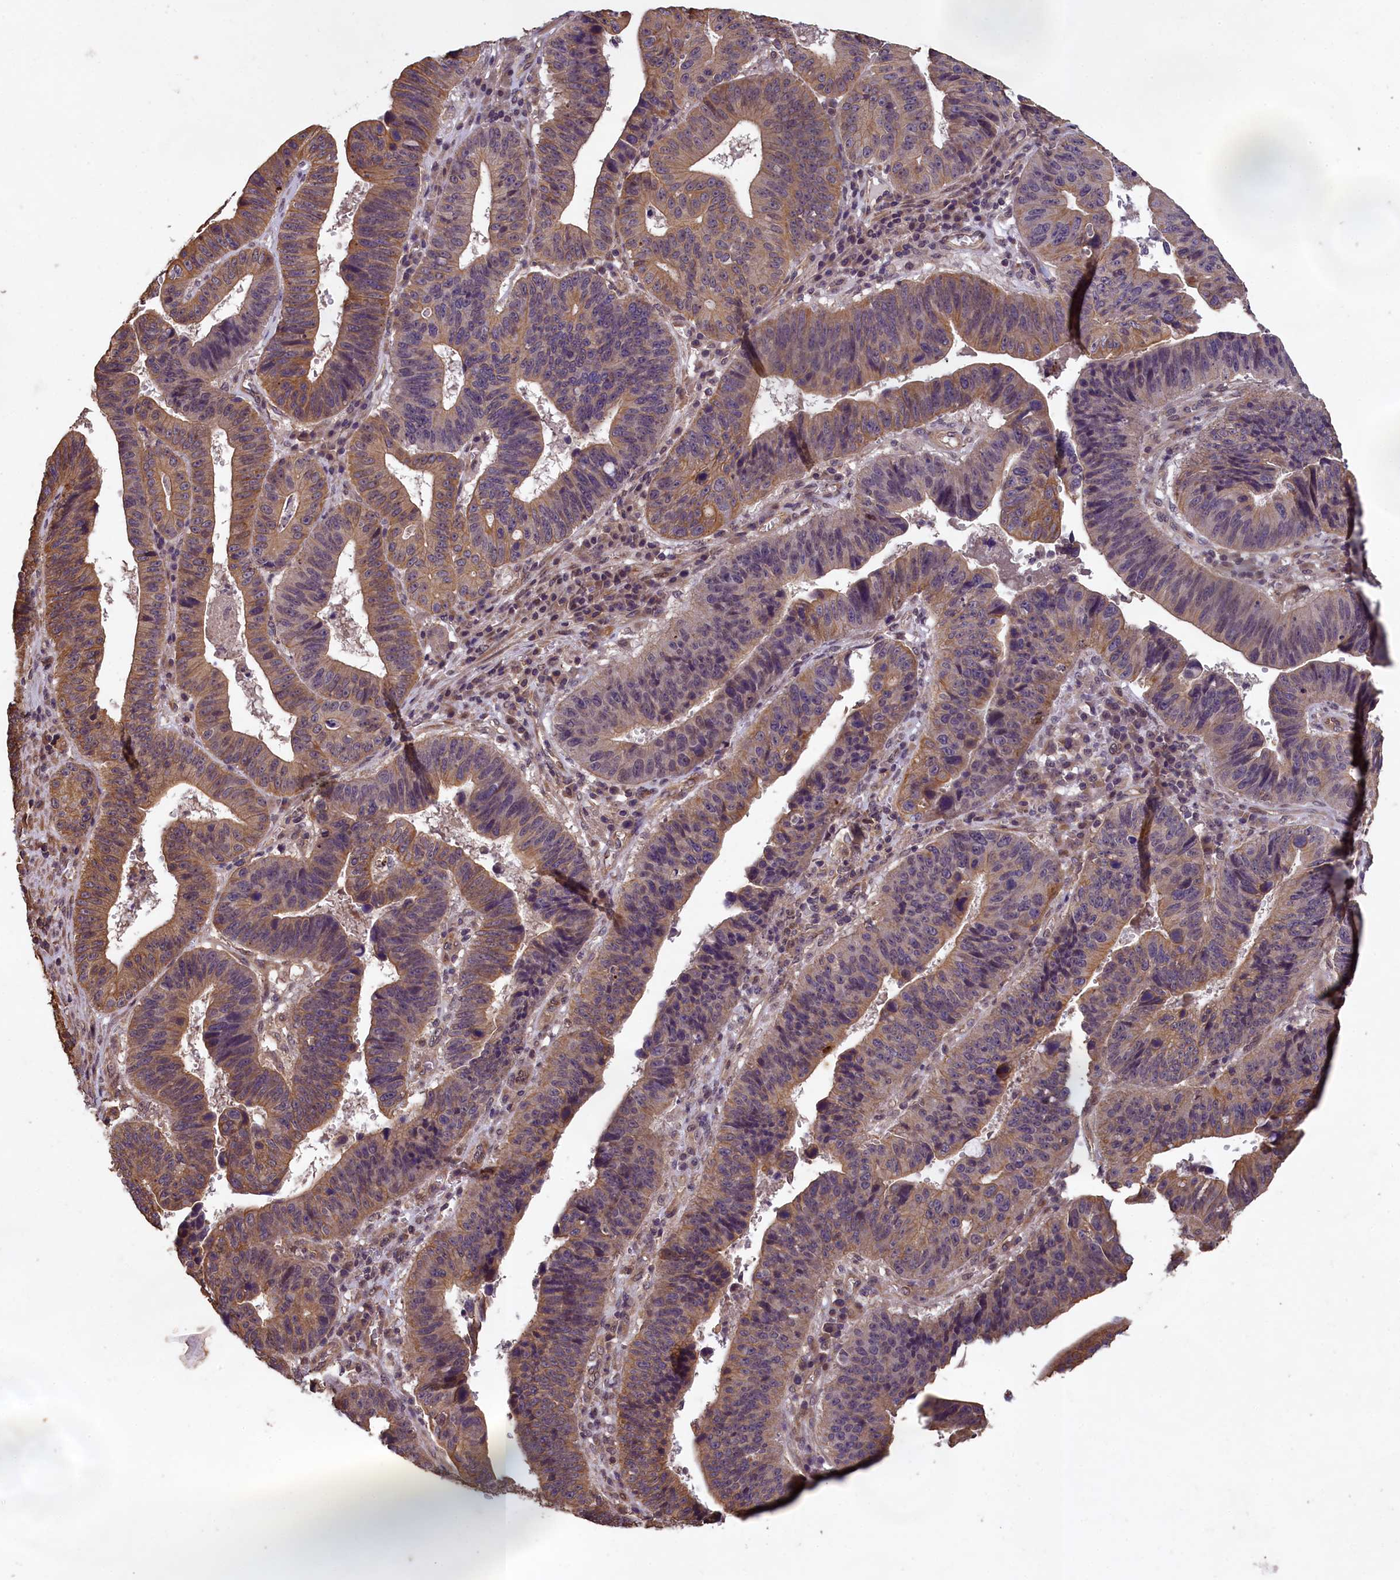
{"staining": {"intensity": "moderate", "quantity": "25%-75%", "location": "cytoplasmic/membranous"}, "tissue": "stomach cancer", "cell_type": "Tumor cells", "image_type": "cancer", "snomed": [{"axis": "morphology", "description": "Adenocarcinoma, NOS"}, {"axis": "topography", "description": "Stomach"}], "caption": "An image showing moderate cytoplasmic/membranous expression in approximately 25%-75% of tumor cells in stomach cancer, as visualized by brown immunohistochemical staining.", "gene": "CHD9", "patient": {"sex": "male", "age": 59}}